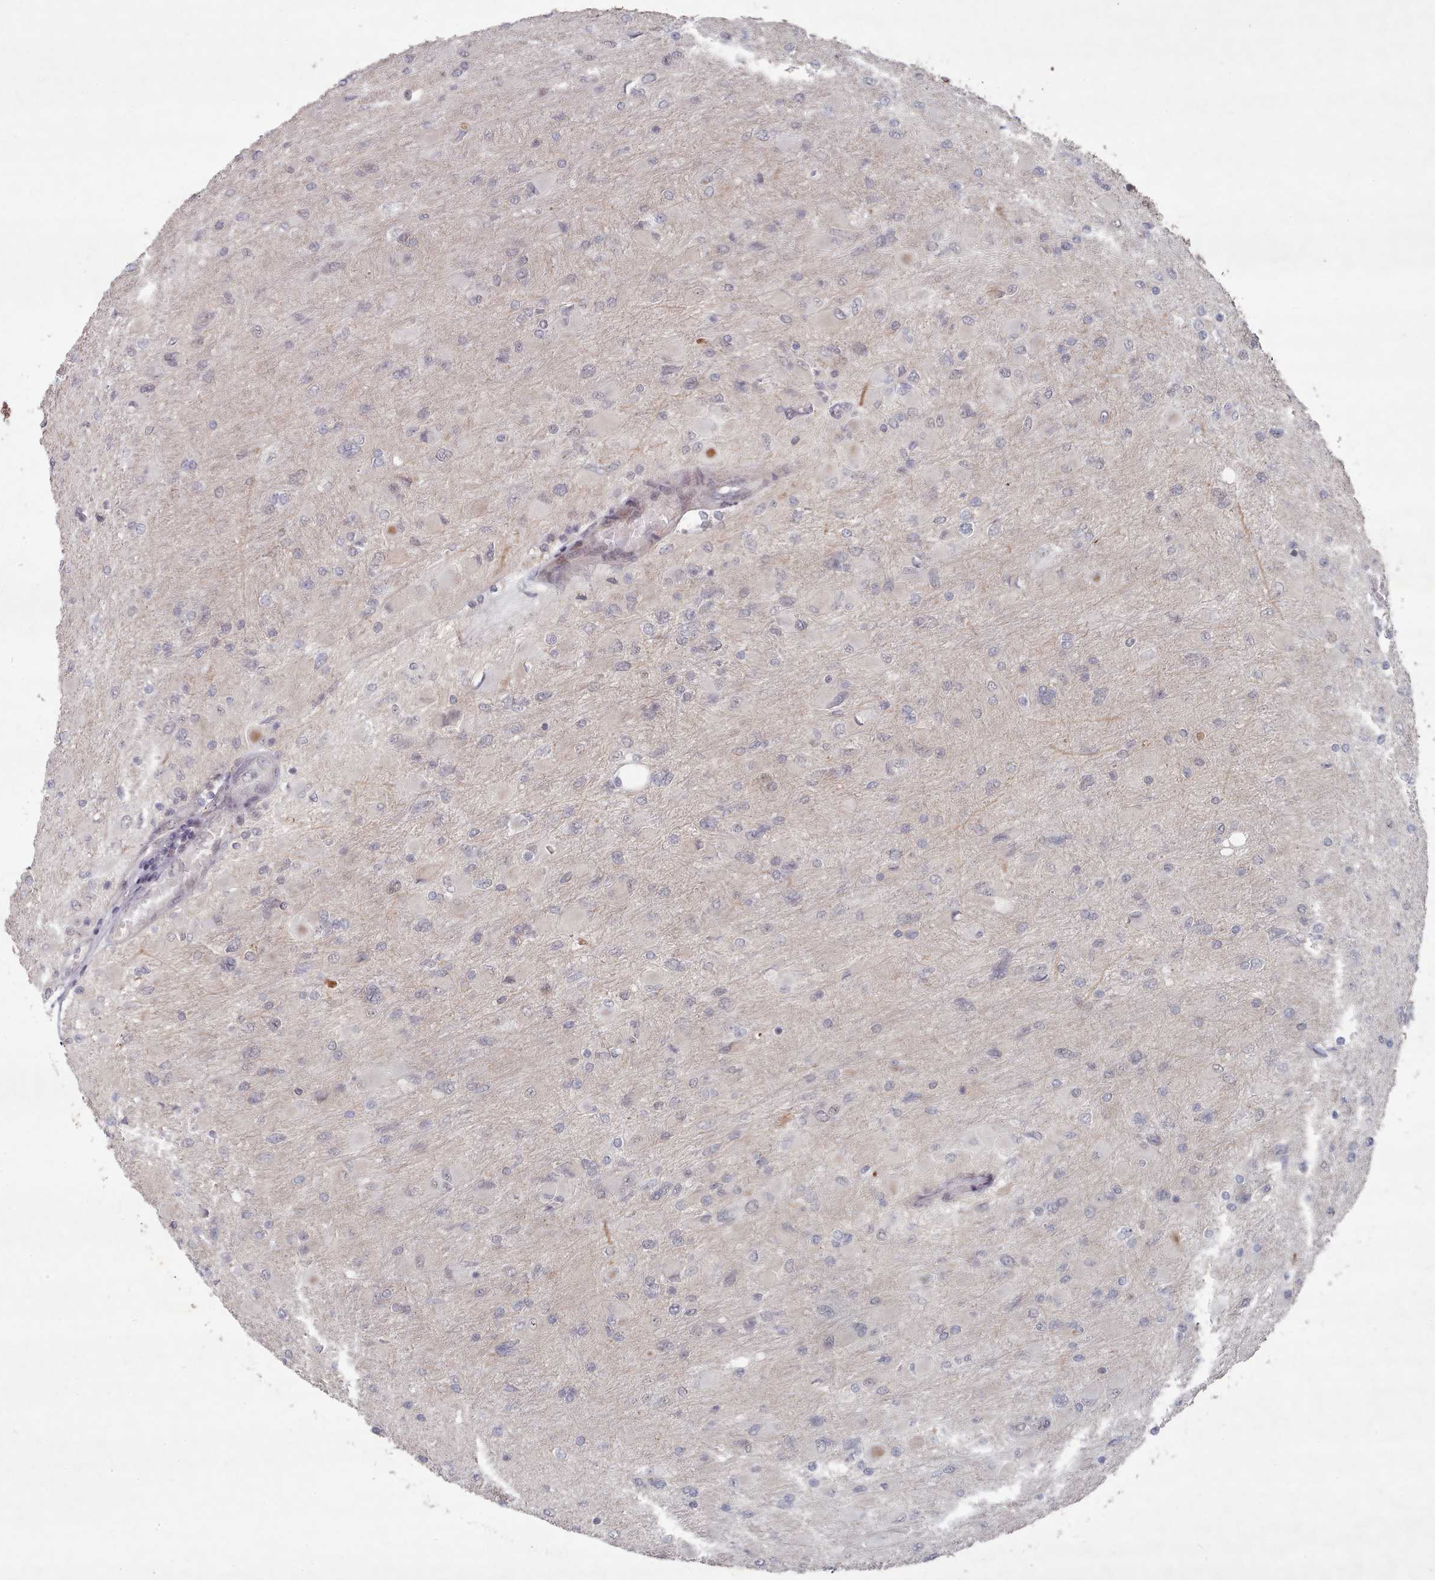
{"staining": {"intensity": "negative", "quantity": "none", "location": "none"}, "tissue": "glioma", "cell_type": "Tumor cells", "image_type": "cancer", "snomed": [{"axis": "morphology", "description": "Glioma, malignant, High grade"}, {"axis": "topography", "description": "Cerebral cortex"}], "caption": "A photomicrograph of high-grade glioma (malignant) stained for a protein shows no brown staining in tumor cells.", "gene": "CPSF4", "patient": {"sex": "female", "age": 36}}